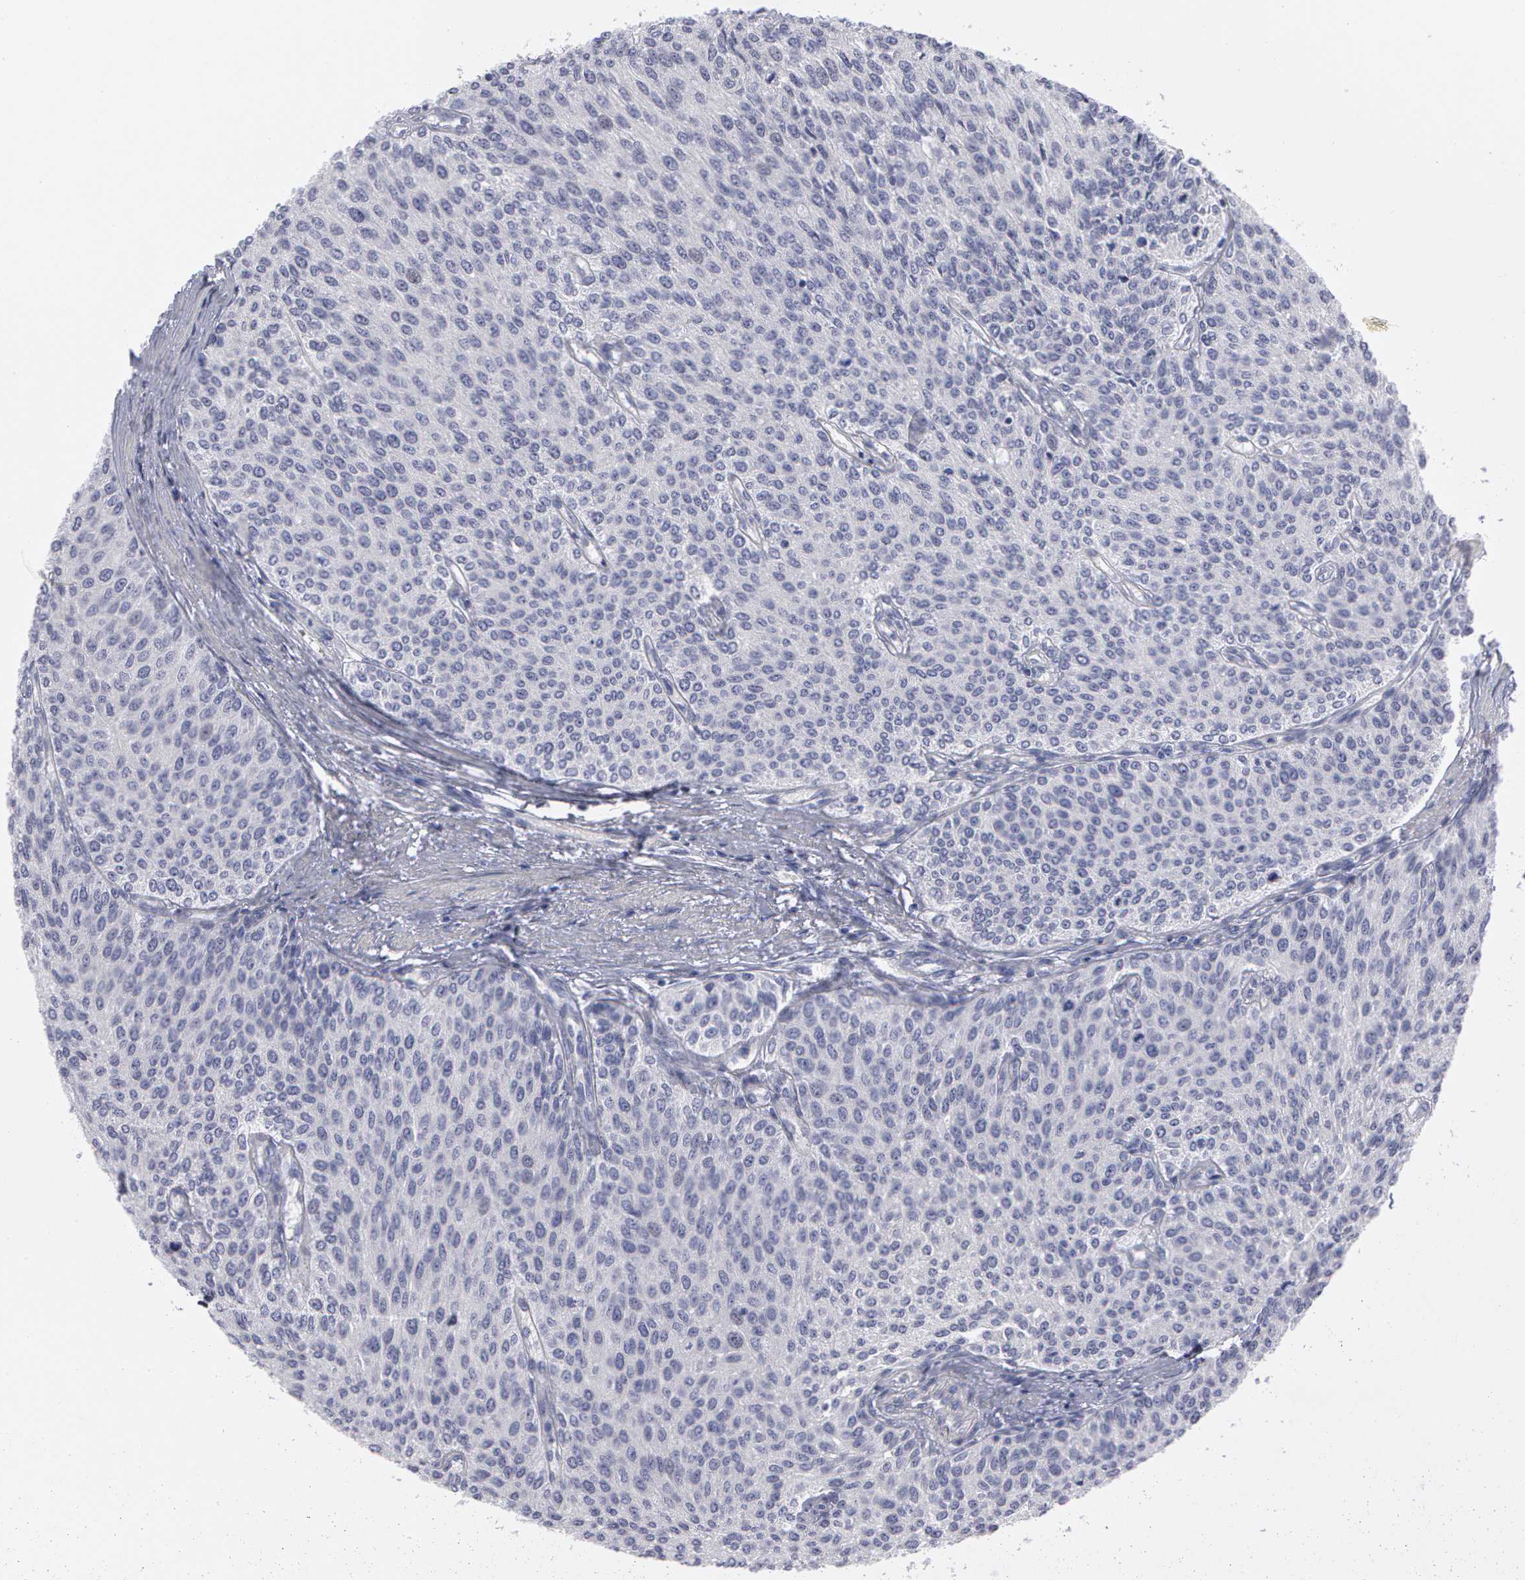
{"staining": {"intensity": "negative", "quantity": "none", "location": "none"}, "tissue": "urothelial cancer", "cell_type": "Tumor cells", "image_type": "cancer", "snomed": [{"axis": "morphology", "description": "Urothelial carcinoma, Low grade"}, {"axis": "topography", "description": "Urinary bladder"}], "caption": "The immunohistochemistry micrograph has no significant expression in tumor cells of urothelial cancer tissue.", "gene": "SMC1B", "patient": {"sex": "female", "age": 73}}